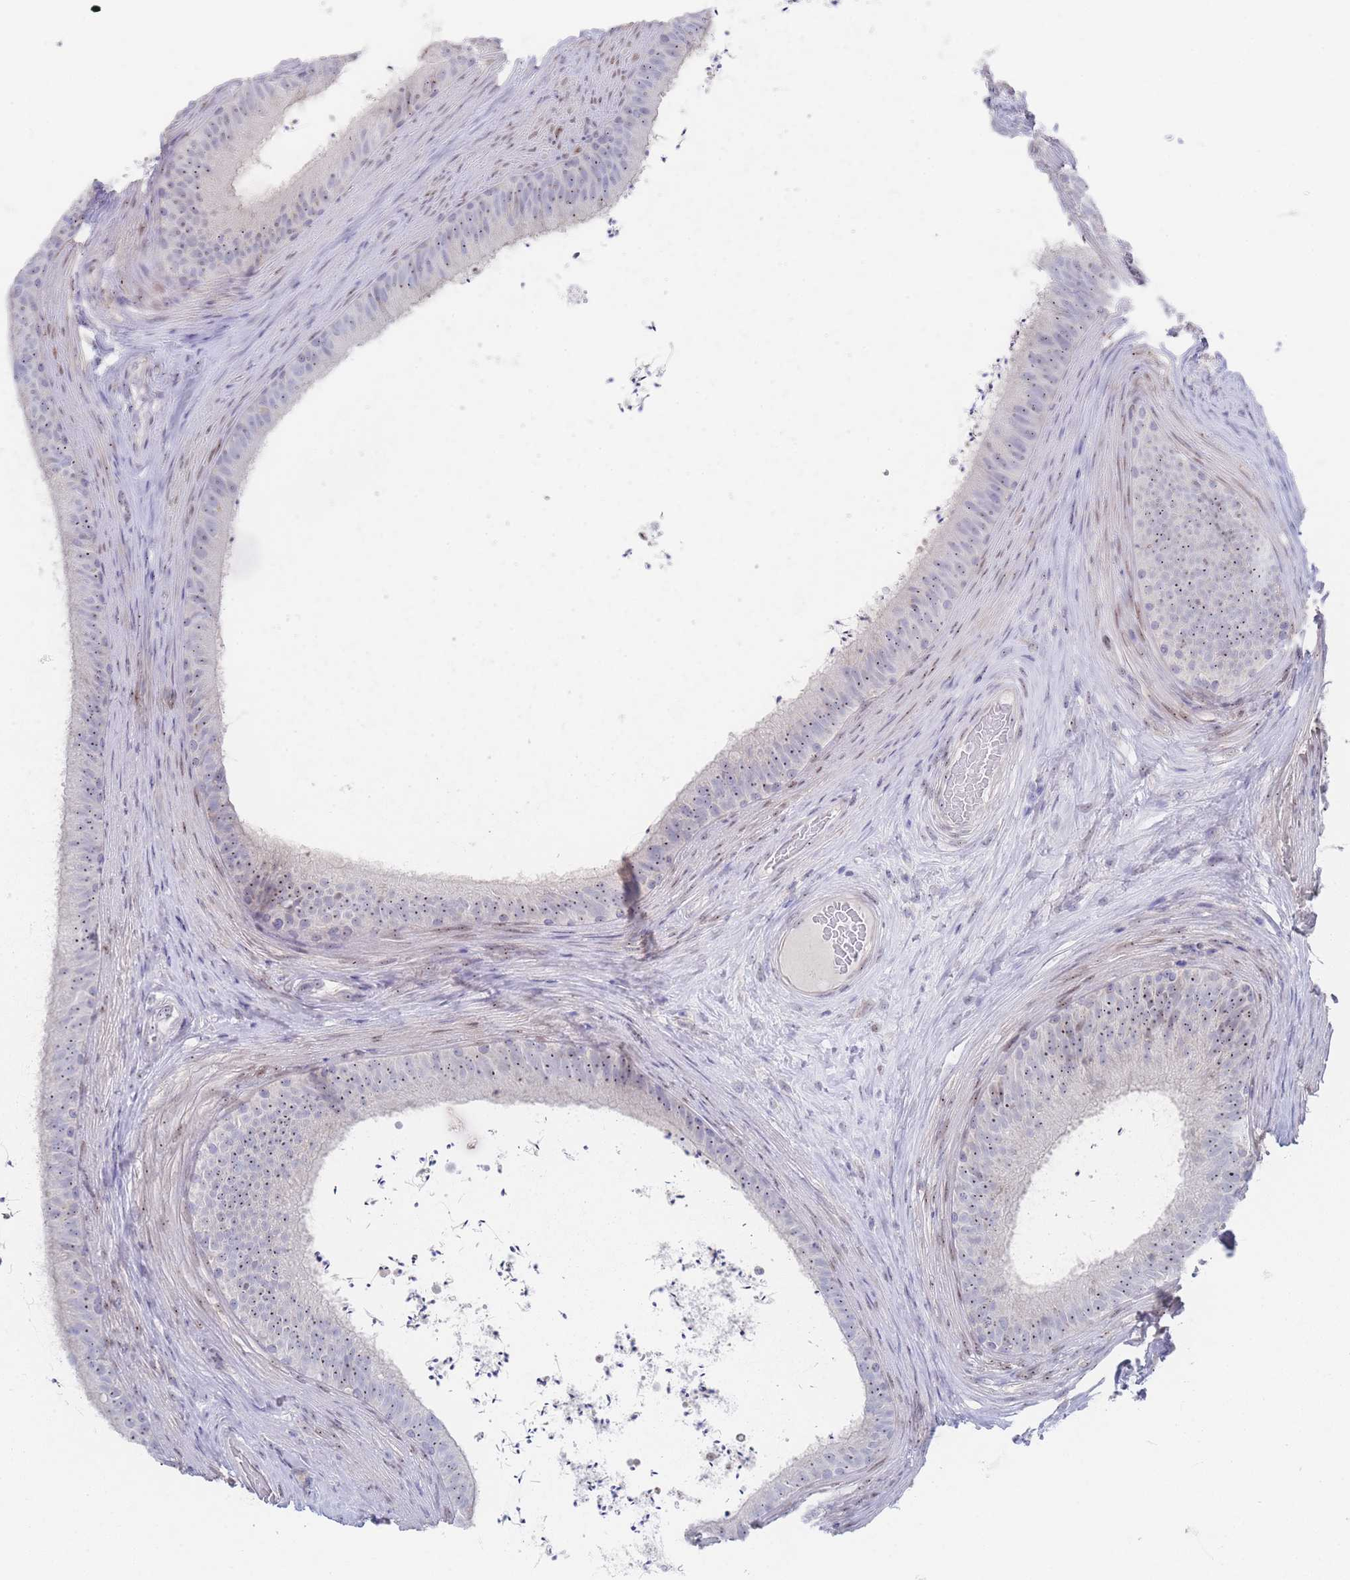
{"staining": {"intensity": "weak", "quantity": "25%-75%", "location": "cytoplasmic/membranous,nuclear"}, "tissue": "epididymis", "cell_type": "Glandular cells", "image_type": "normal", "snomed": [{"axis": "morphology", "description": "Normal tissue, NOS"}, {"axis": "topography", "description": "Testis"}, {"axis": "topography", "description": "Epididymis"}], "caption": "Unremarkable epididymis exhibits weak cytoplasmic/membranous,nuclear staining in about 25%-75% of glandular cells.", "gene": "ZNF142", "patient": {"sex": "male", "age": 41}}